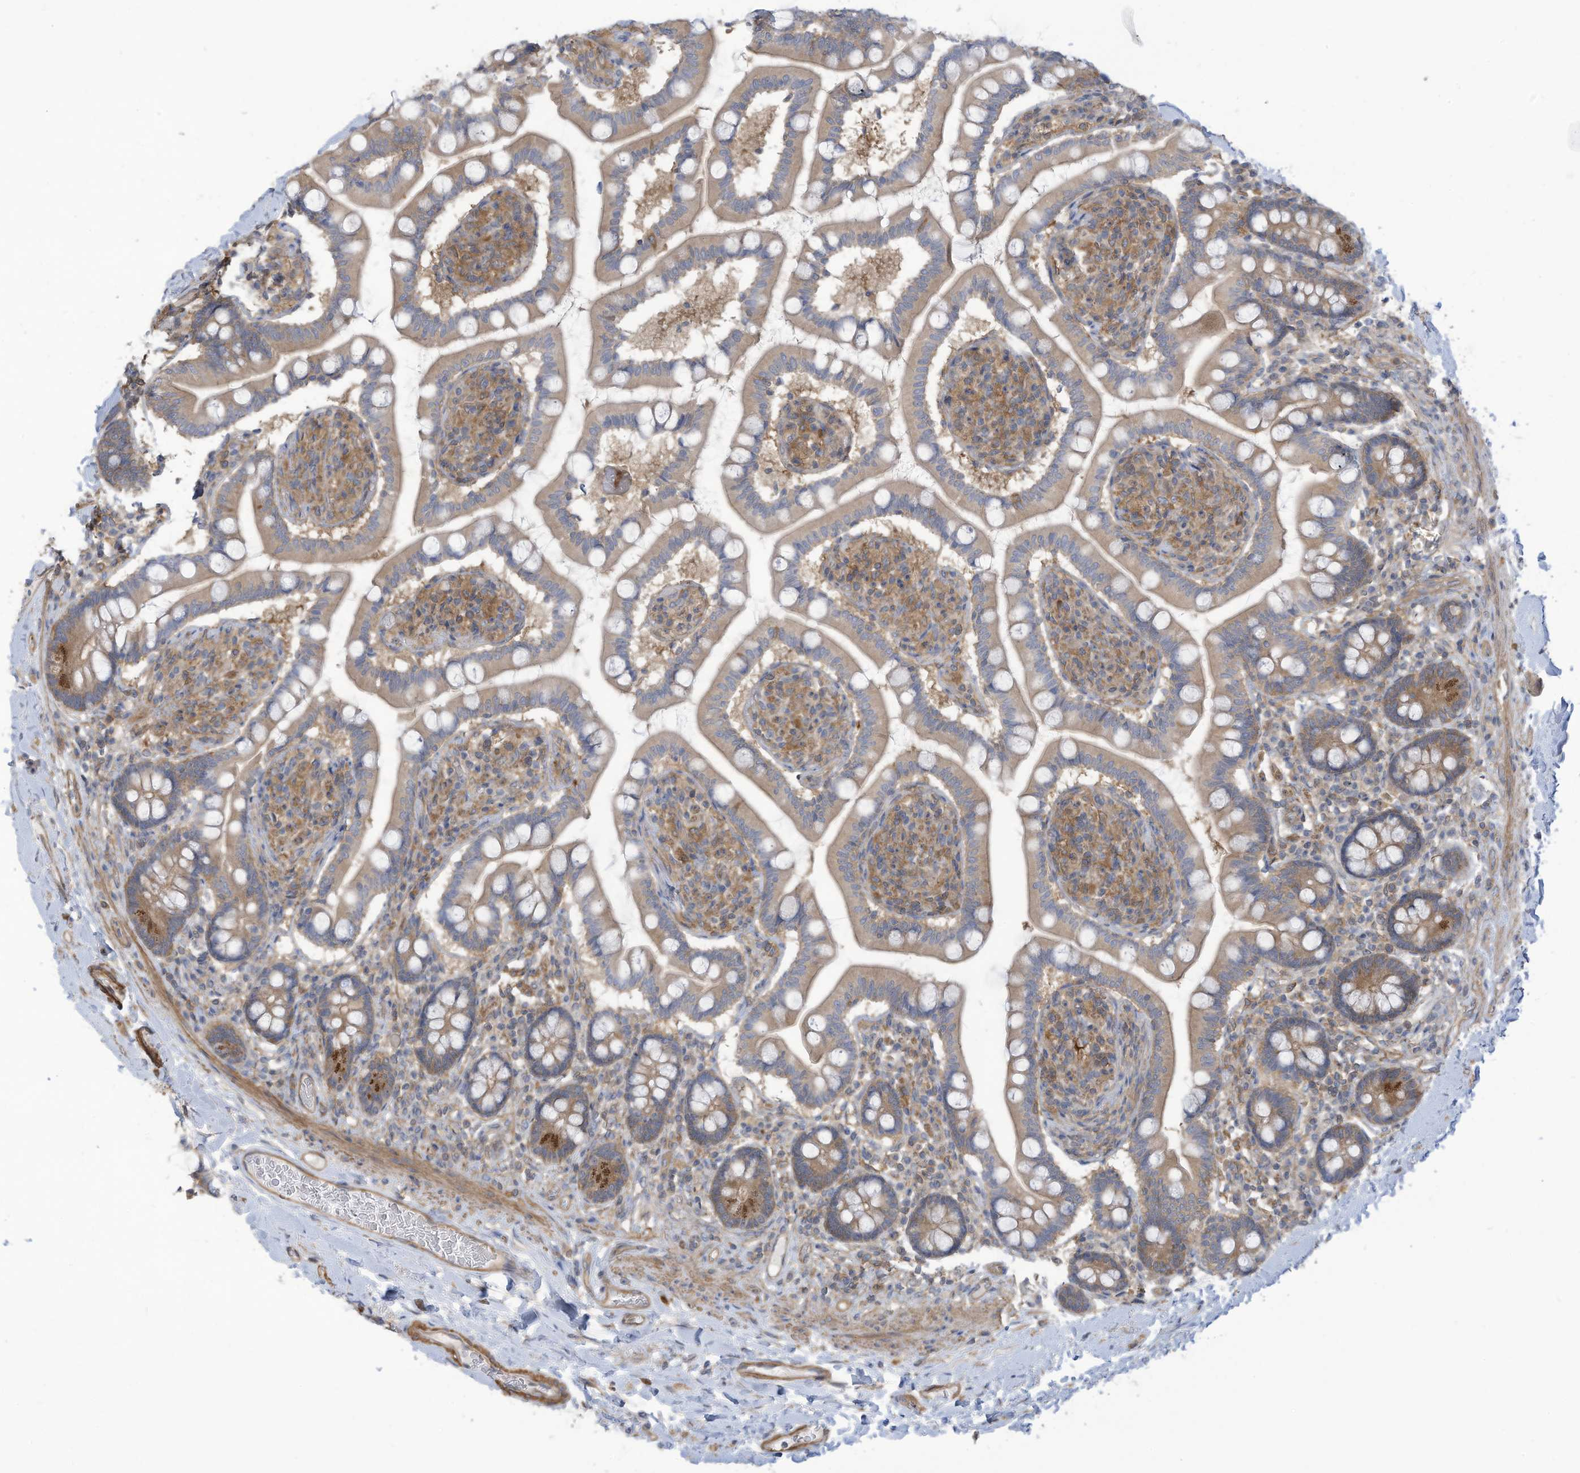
{"staining": {"intensity": "moderate", "quantity": ">75%", "location": "cytoplasmic/membranous"}, "tissue": "small intestine", "cell_type": "Glandular cells", "image_type": "normal", "snomed": [{"axis": "morphology", "description": "Normal tissue, NOS"}, {"axis": "topography", "description": "Small intestine"}], "caption": "A high-resolution histopathology image shows immunohistochemistry staining of normal small intestine, which displays moderate cytoplasmic/membranous staining in approximately >75% of glandular cells.", "gene": "ADI1", "patient": {"sex": "female", "age": 64}}